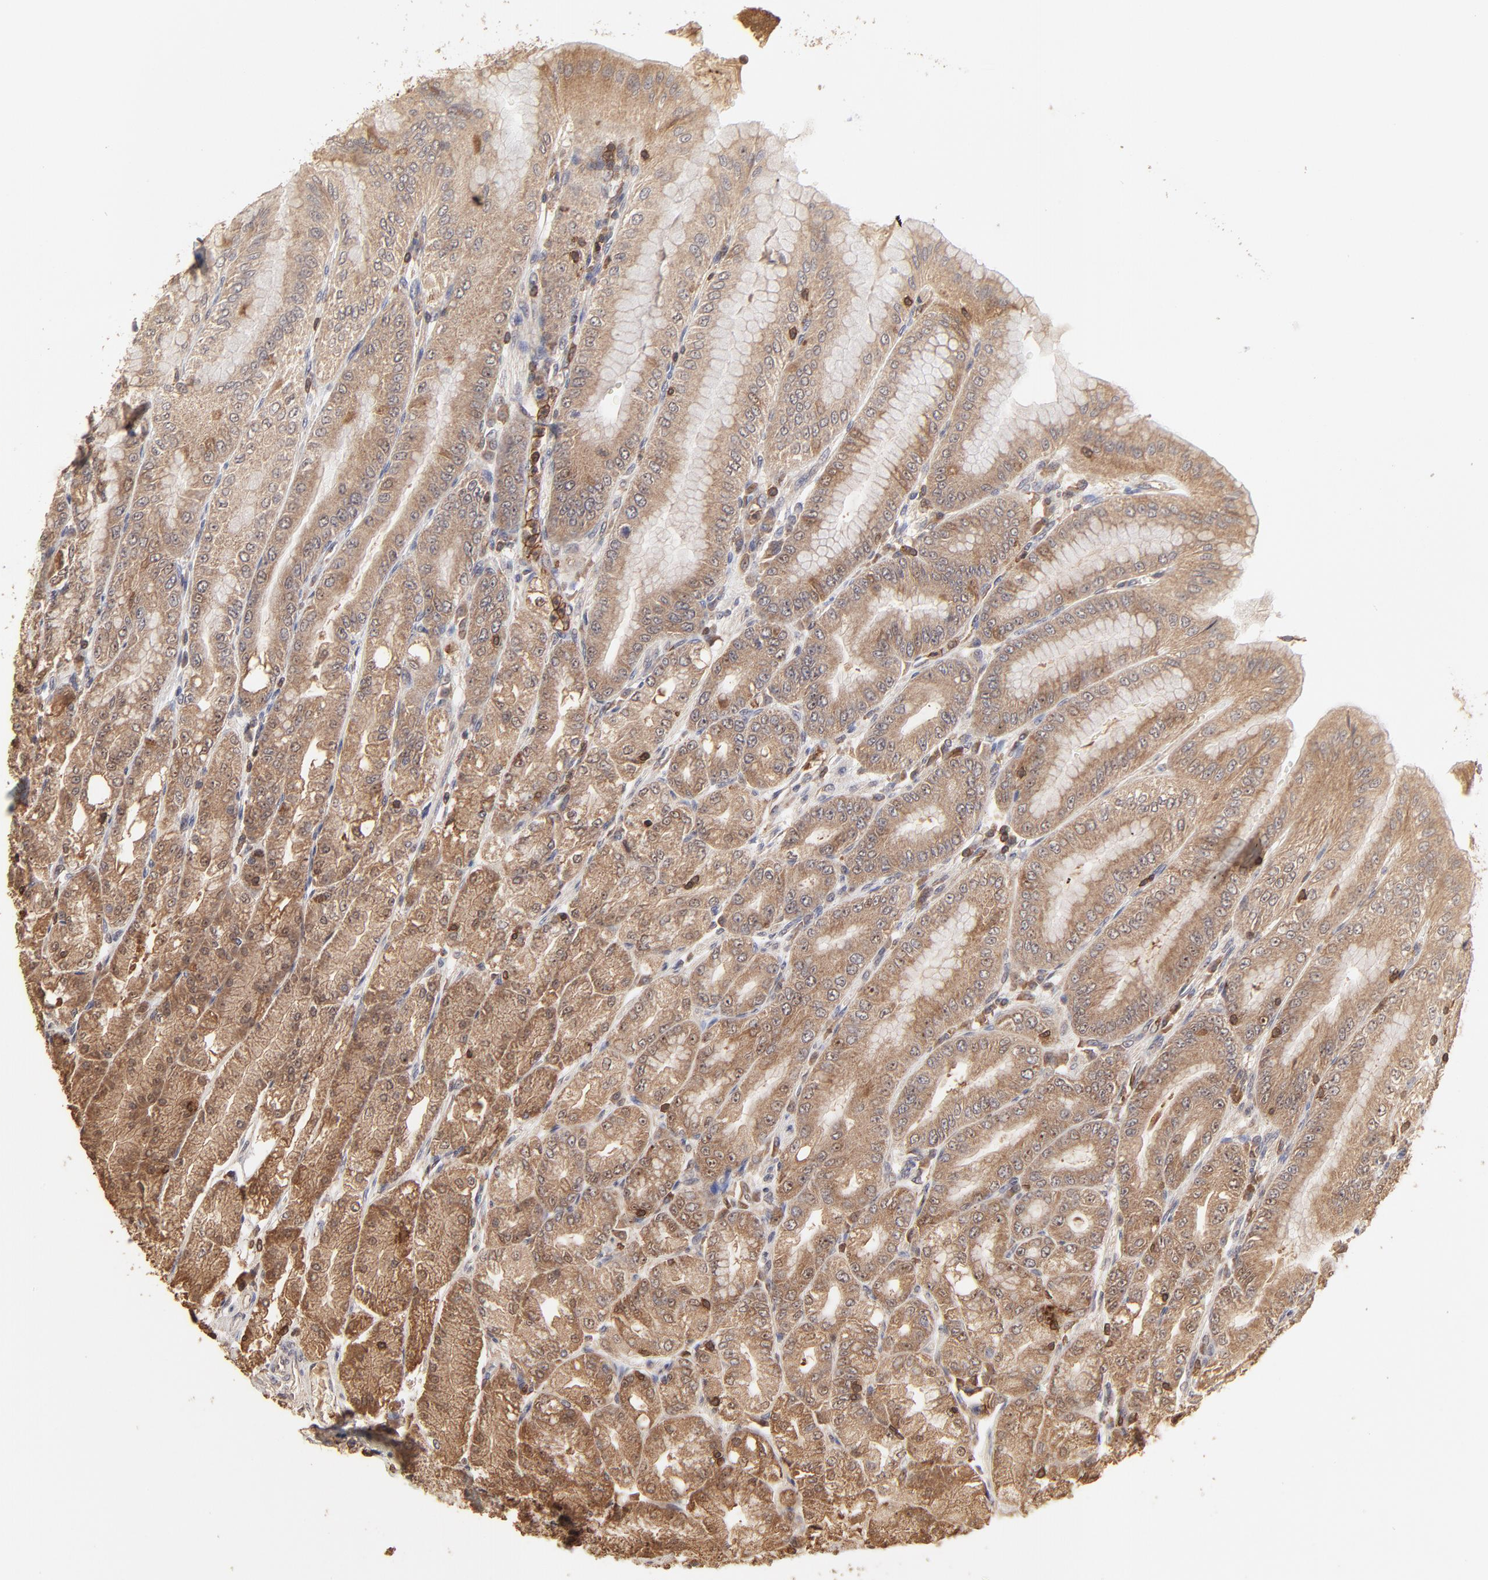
{"staining": {"intensity": "moderate", "quantity": ">75%", "location": "cytoplasmic/membranous"}, "tissue": "stomach", "cell_type": "Glandular cells", "image_type": "normal", "snomed": [{"axis": "morphology", "description": "Normal tissue, NOS"}, {"axis": "topography", "description": "Stomach, lower"}], "caption": "A high-resolution photomicrograph shows immunohistochemistry staining of unremarkable stomach, which exhibits moderate cytoplasmic/membranous staining in about >75% of glandular cells.", "gene": "STON2", "patient": {"sex": "male", "age": 71}}